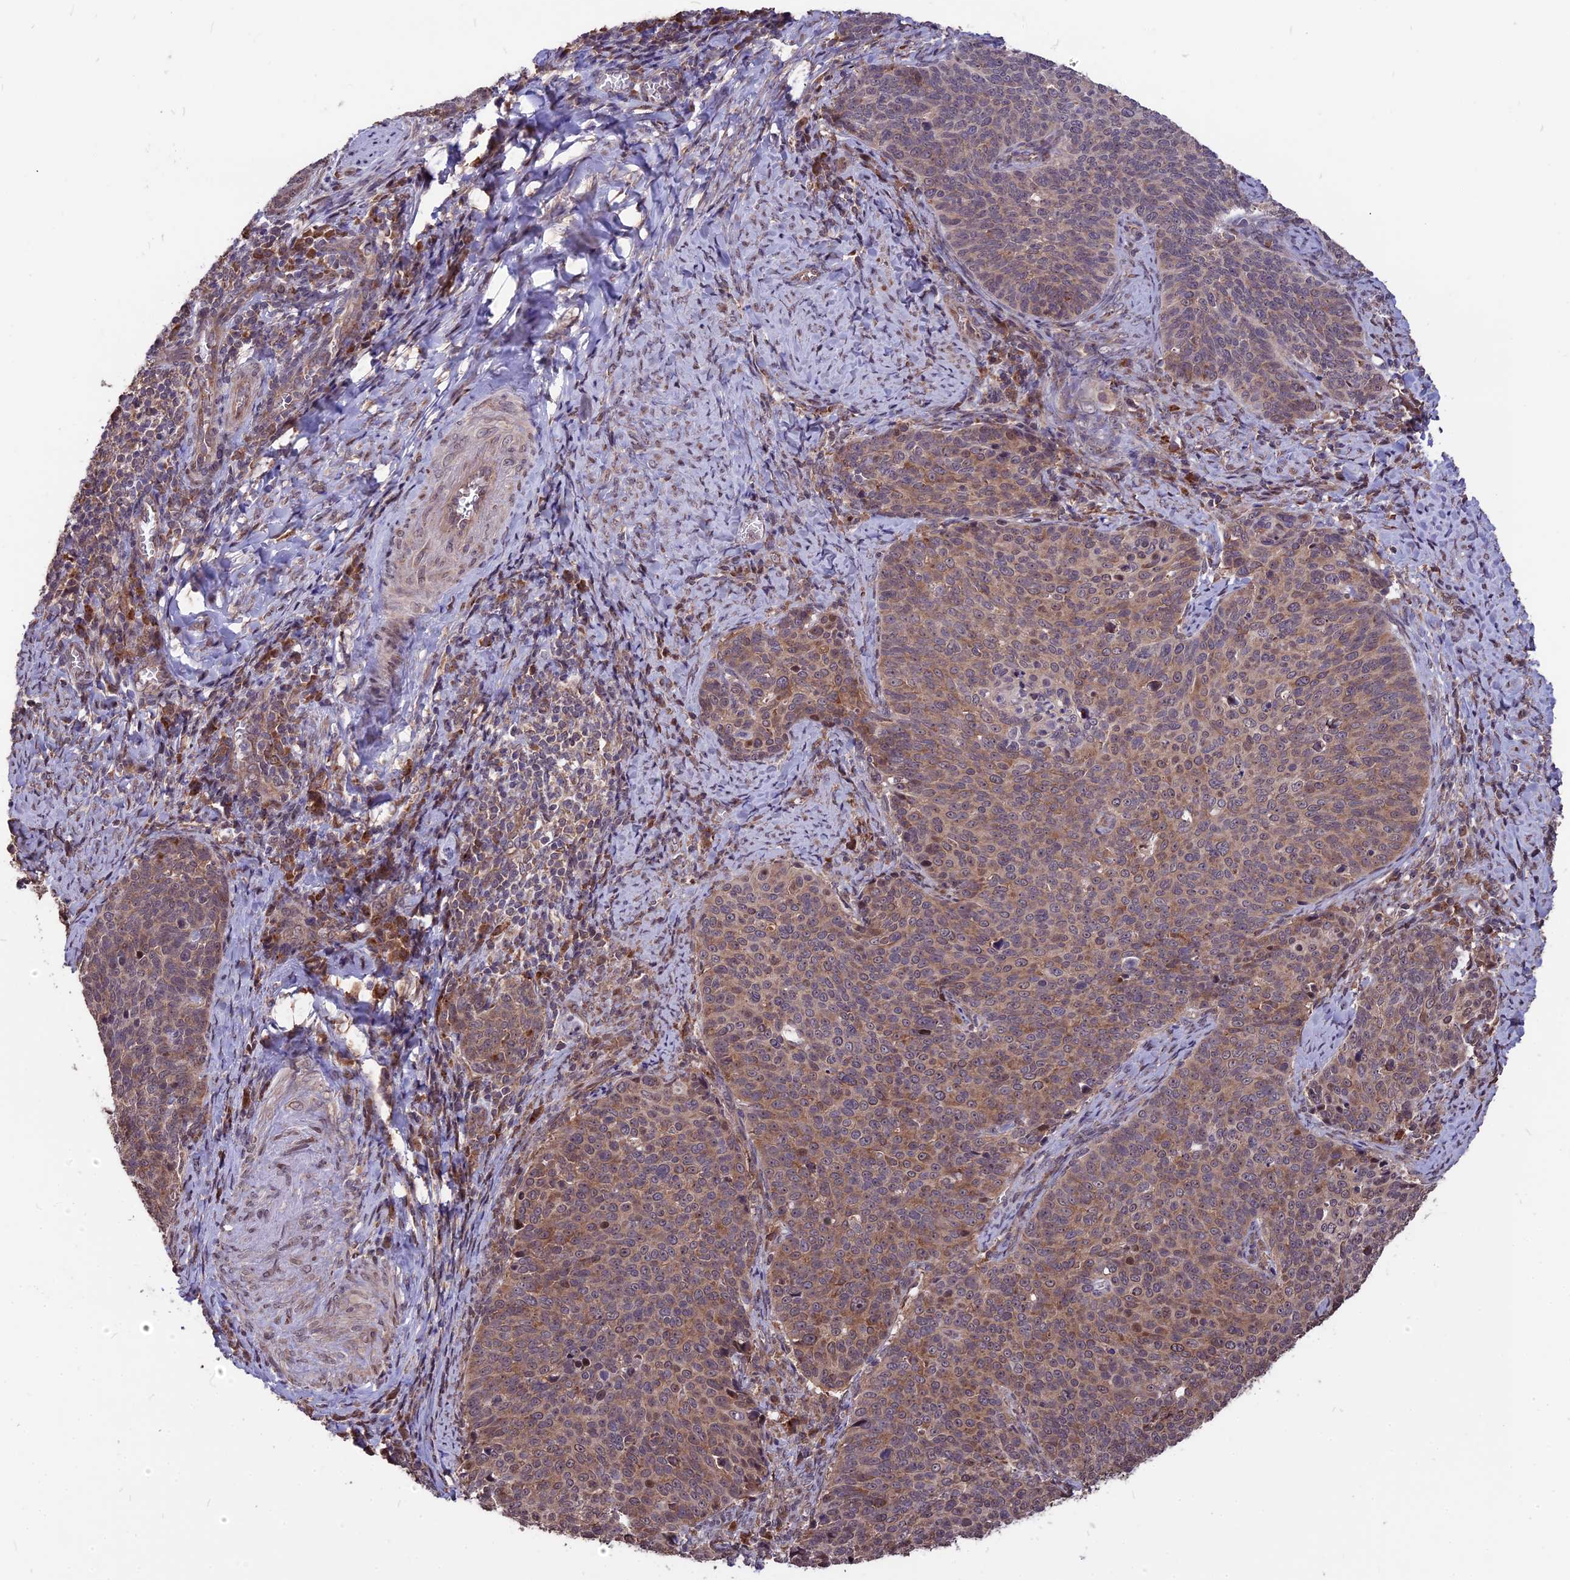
{"staining": {"intensity": "weak", "quantity": ">75%", "location": "cytoplasmic/membranous,nuclear"}, "tissue": "cervical cancer", "cell_type": "Tumor cells", "image_type": "cancer", "snomed": [{"axis": "morphology", "description": "Normal tissue, NOS"}, {"axis": "morphology", "description": "Squamous cell carcinoma, NOS"}, {"axis": "topography", "description": "Cervix"}], "caption": "An immunohistochemistry image of neoplastic tissue is shown. Protein staining in brown highlights weak cytoplasmic/membranous and nuclear positivity in squamous cell carcinoma (cervical) within tumor cells.", "gene": "ZNF598", "patient": {"sex": "female", "age": 39}}